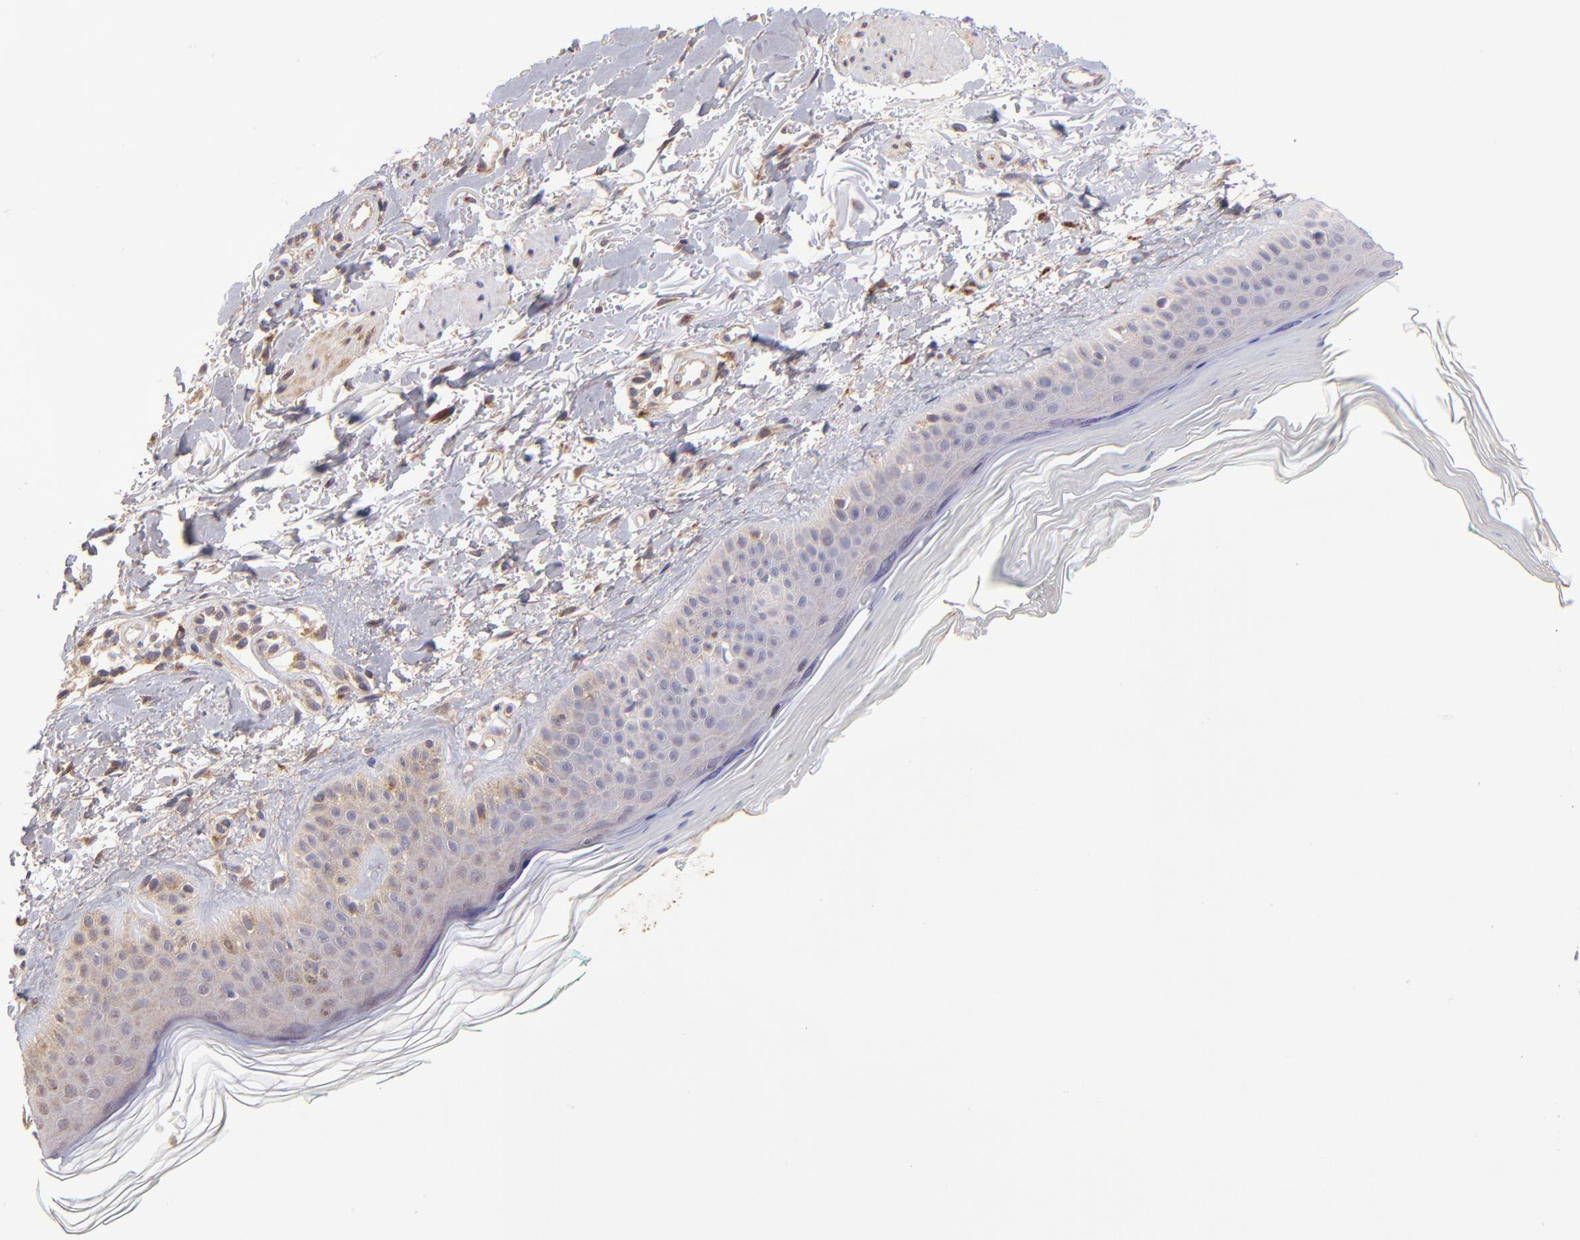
{"staining": {"intensity": "moderate", "quantity": ">75%", "location": "cytoplasmic/membranous"}, "tissue": "skin", "cell_type": "Fibroblasts", "image_type": "normal", "snomed": [{"axis": "morphology", "description": "Normal tissue, NOS"}, {"axis": "topography", "description": "Skin"}], "caption": "Protein staining by immunohistochemistry exhibits moderate cytoplasmic/membranous staining in approximately >75% of fibroblasts in unremarkable skin. Immunohistochemistry stains the protein in brown and the nuclei are stained blue.", "gene": "NSF", "patient": {"sex": "male", "age": 71}}